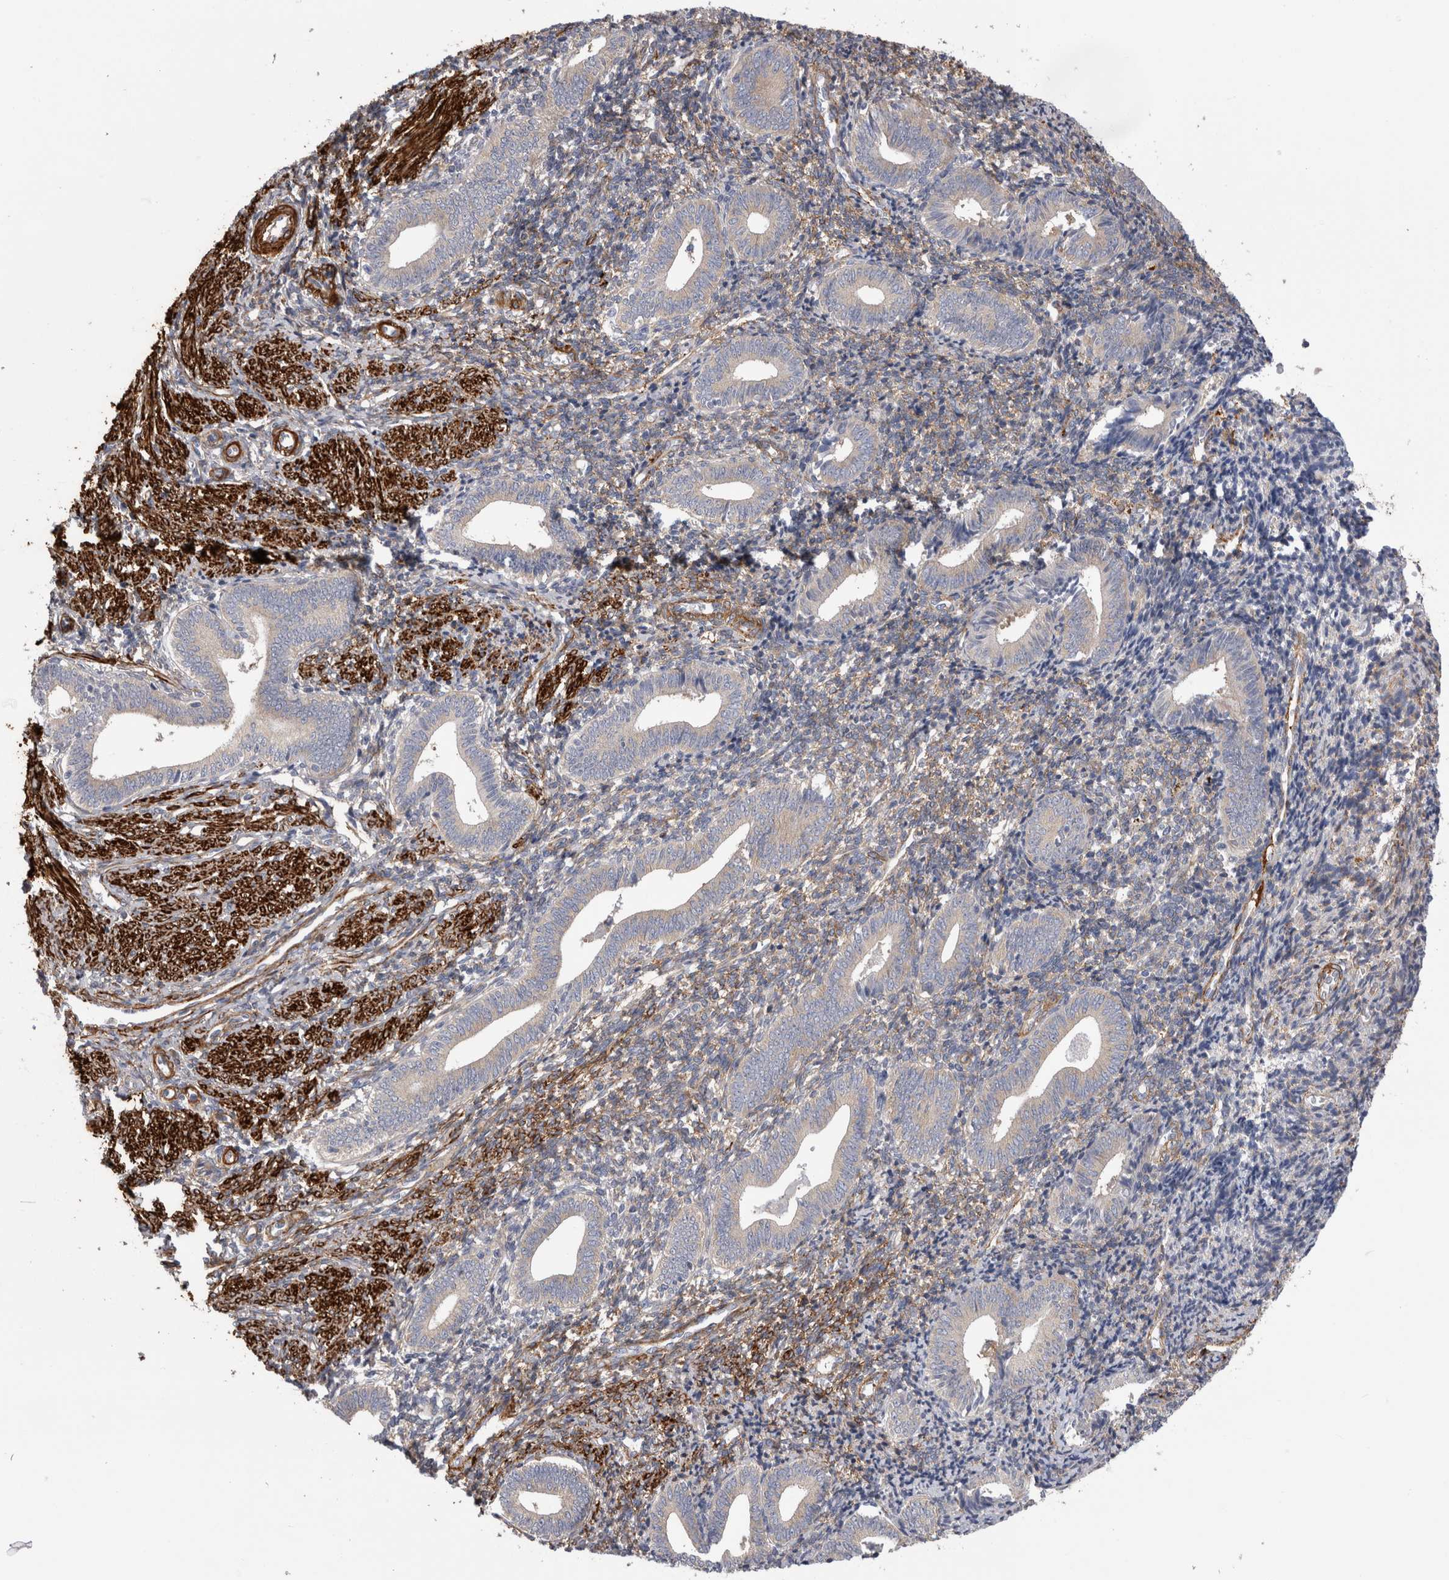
{"staining": {"intensity": "weak", "quantity": ">75%", "location": "cytoplasmic/membranous"}, "tissue": "endometrium", "cell_type": "Cells in endometrial stroma", "image_type": "normal", "snomed": [{"axis": "morphology", "description": "Normal tissue, NOS"}, {"axis": "topography", "description": "Uterus"}, {"axis": "topography", "description": "Endometrium"}], "caption": "Weak cytoplasmic/membranous protein expression is seen in about >75% of cells in endometrial stroma in endometrium. The staining was performed using DAB to visualize the protein expression in brown, while the nuclei were stained in blue with hematoxylin (Magnification: 20x).", "gene": "EPRS1", "patient": {"sex": "female", "age": 33}}